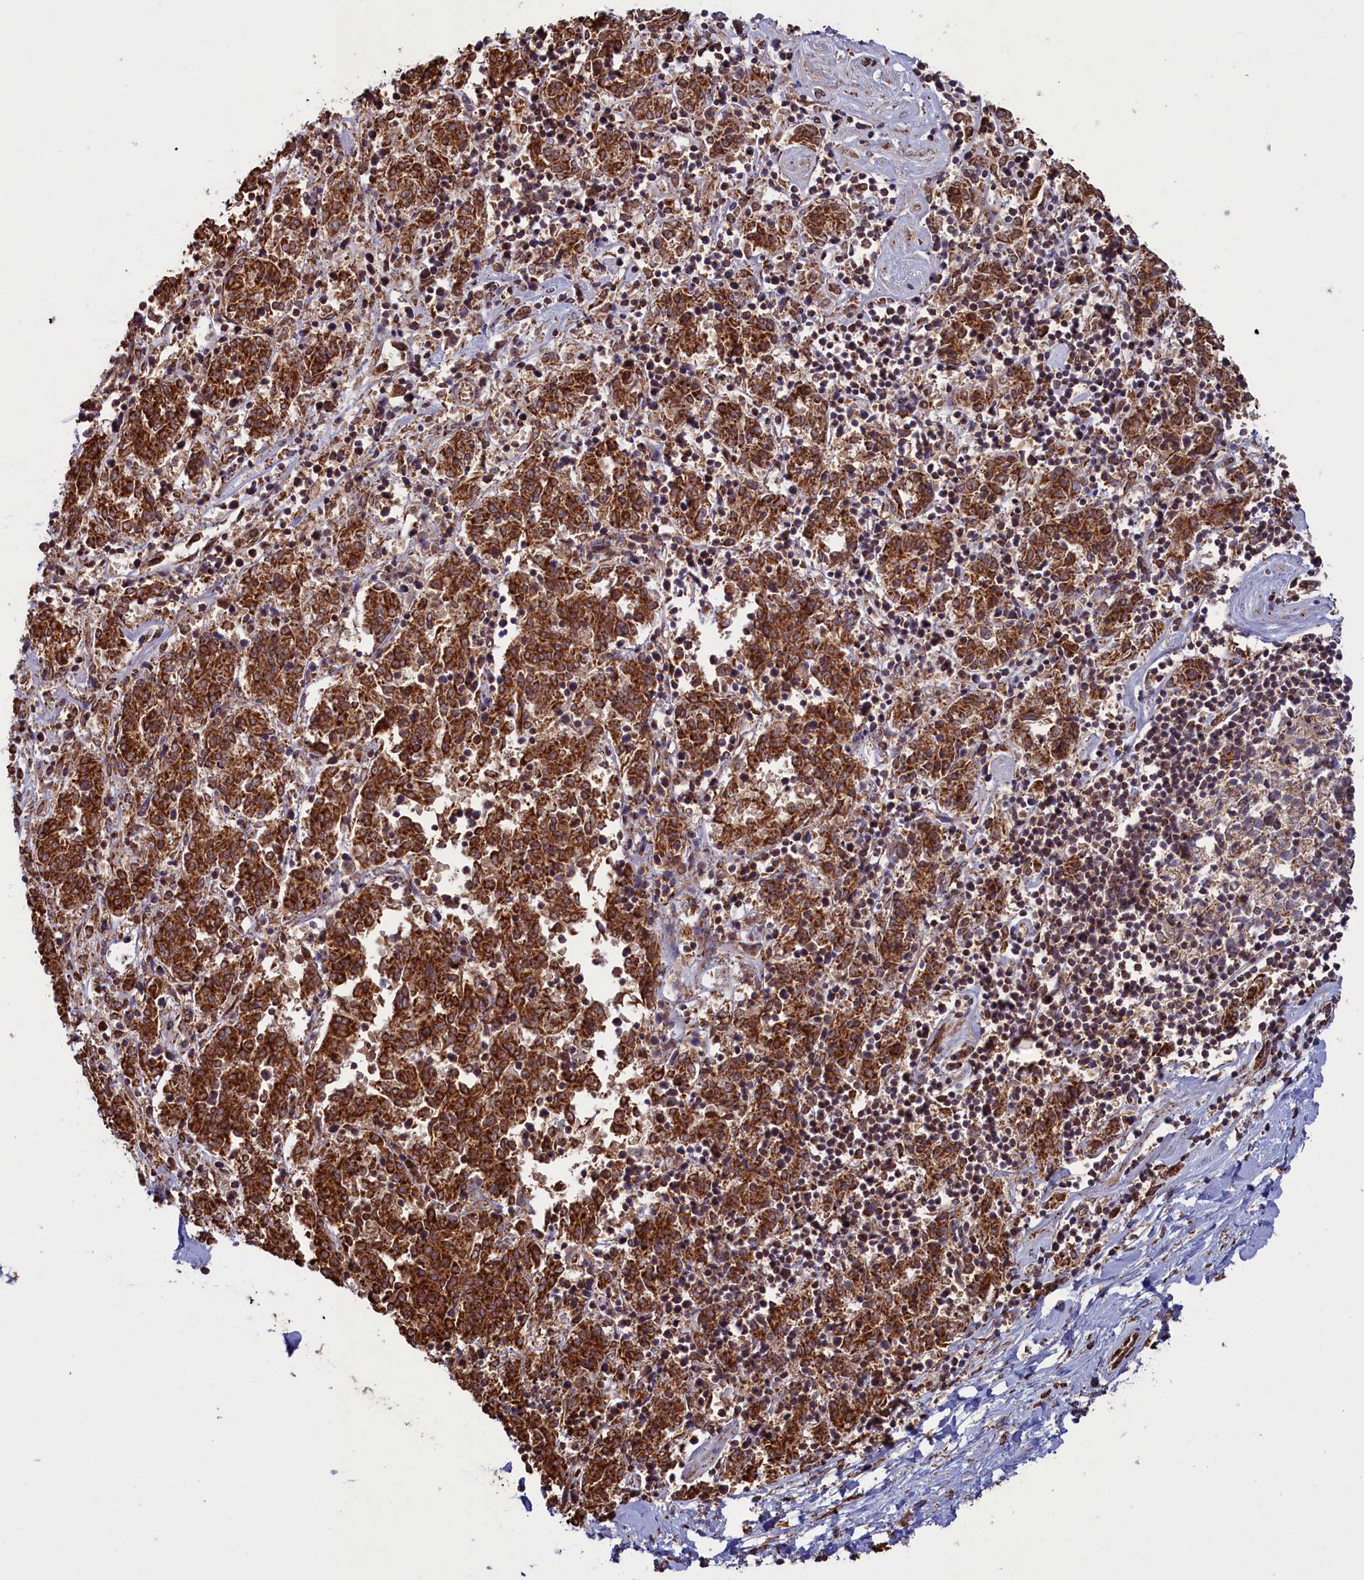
{"staining": {"intensity": "strong", "quantity": ">75%", "location": "cytoplasmic/membranous,nuclear"}, "tissue": "melanoma", "cell_type": "Tumor cells", "image_type": "cancer", "snomed": [{"axis": "morphology", "description": "Malignant melanoma, NOS"}, {"axis": "topography", "description": "Skin"}], "caption": "IHC photomicrograph of human melanoma stained for a protein (brown), which demonstrates high levels of strong cytoplasmic/membranous and nuclear staining in about >75% of tumor cells.", "gene": "NAE1", "patient": {"sex": "female", "age": 72}}